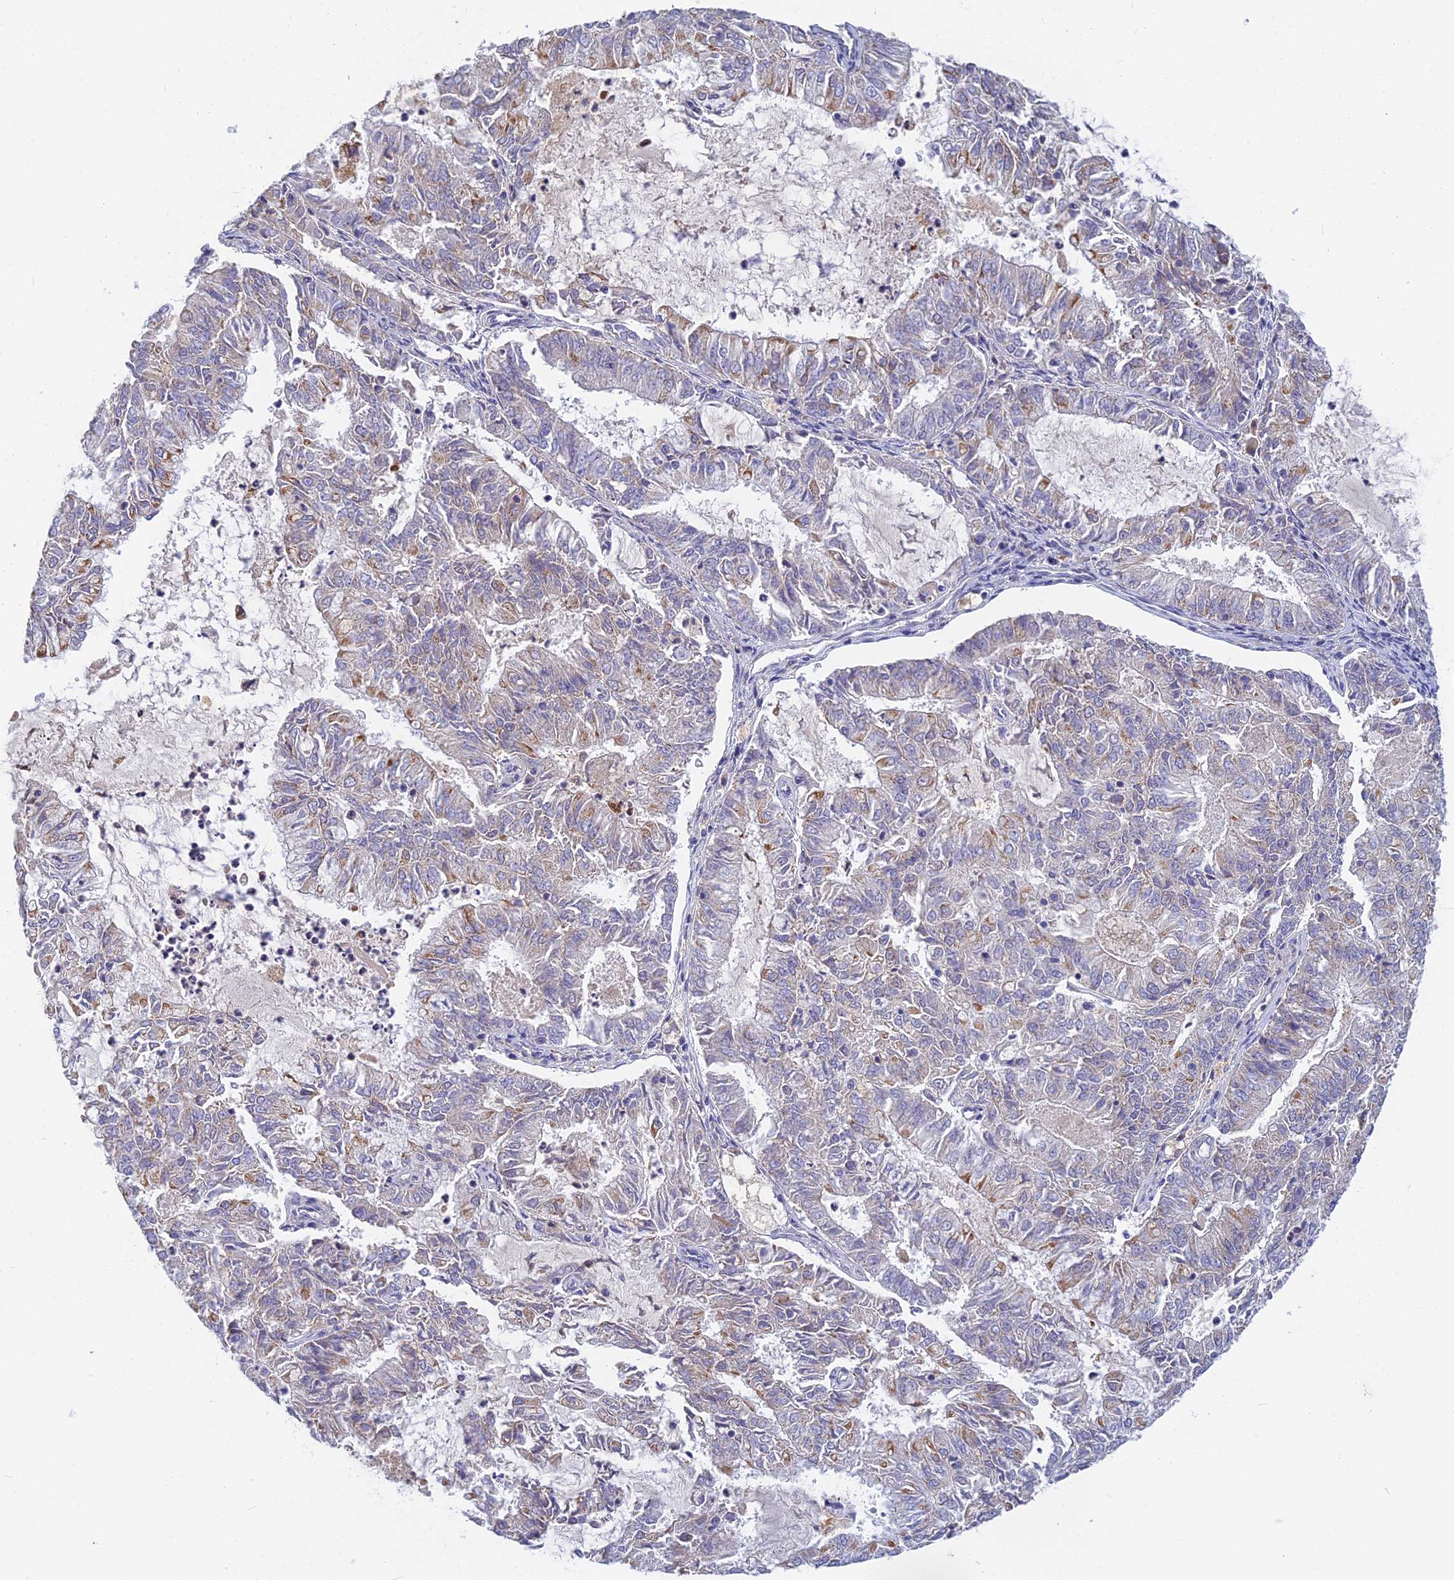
{"staining": {"intensity": "weak", "quantity": "<25%", "location": "cytoplasmic/membranous"}, "tissue": "endometrial cancer", "cell_type": "Tumor cells", "image_type": "cancer", "snomed": [{"axis": "morphology", "description": "Adenocarcinoma, NOS"}, {"axis": "topography", "description": "Endometrium"}], "caption": "Immunohistochemistry (IHC) histopathology image of neoplastic tissue: endometrial cancer stained with DAB (3,3'-diaminobenzidine) displays no significant protein expression in tumor cells.", "gene": "CACNA1B", "patient": {"sex": "female", "age": 57}}